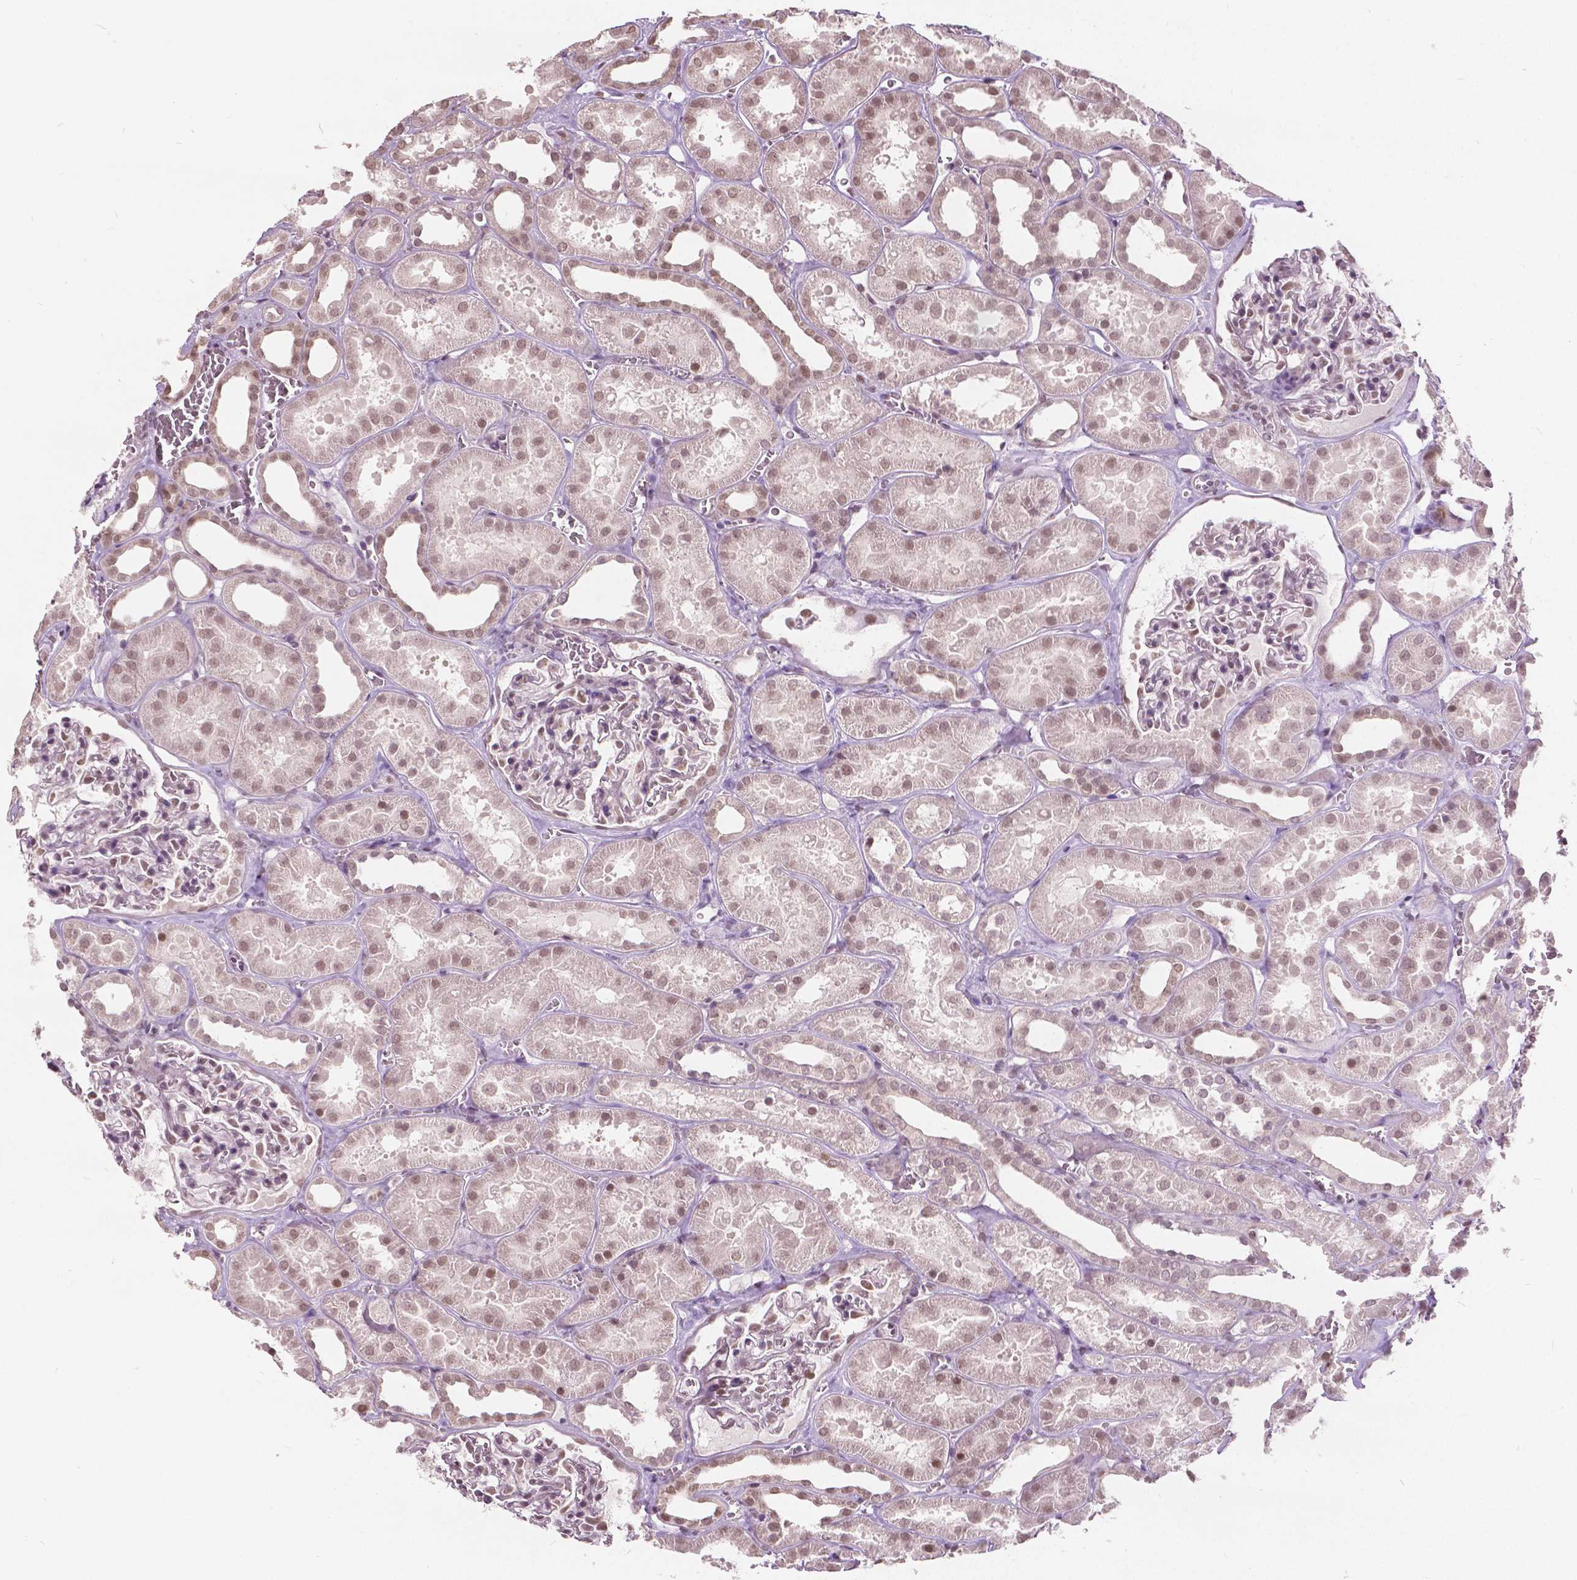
{"staining": {"intensity": "weak", "quantity": "25%-75%", "location": "nuclear"}, "tissue": "kidney", "cell_type": "Cells in glomeruli", "image_type": "normal", "snomed": [{"axis": "morphology", "description": "Normal tissue, NOS"}, {"axis": "topography", "description": "Kidney"}], "caption": "Immunohistochemical staining of normal human kidney demonstrates weak nuclear protein expression in approximately 25%-75% of cells in glomeruli. (IHC, brightfield microscopy, high magnification).", "gene": "HOXA10", "patient": {"sex": "female", "age": 41}}